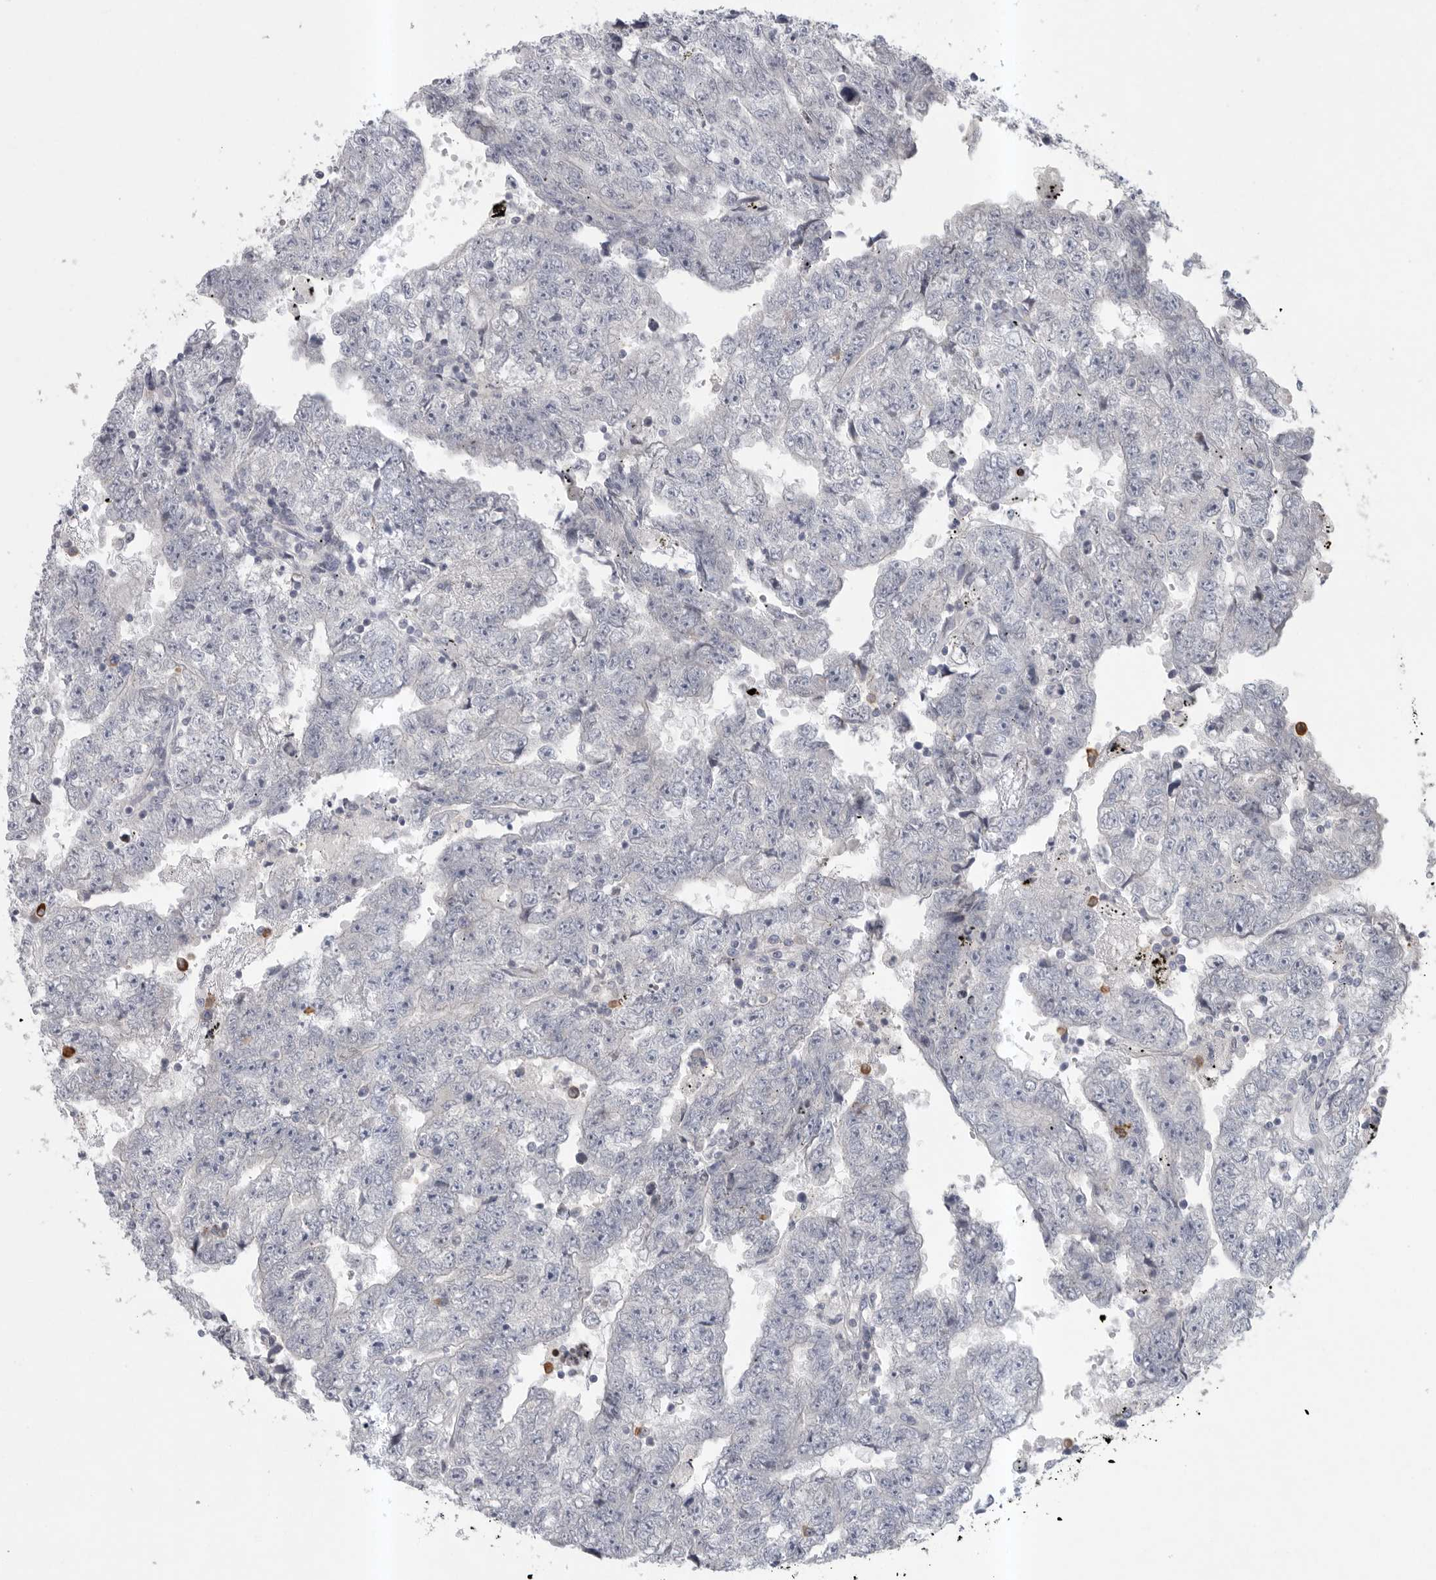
{"staining": {"intensity": "negative", "quantity": "none", "location": "none"}, "tissue": "testis cancer", "cell_type": "Tumor cells", "image_type": "cancer", "snomed": [{"axis": "morphology", "description": "Carcinoma, Embryonal, NOS"}, {"axis": "topography", "description": "Testis"}], "caption": "A high-resolution photomicrograph shows immunohistochemistry staining of testis embryonal carcinoma, which displays no significant positivity in tumor cells.", "gene": "TMEM69", "patient": {"sex": "male", "age": 25}}